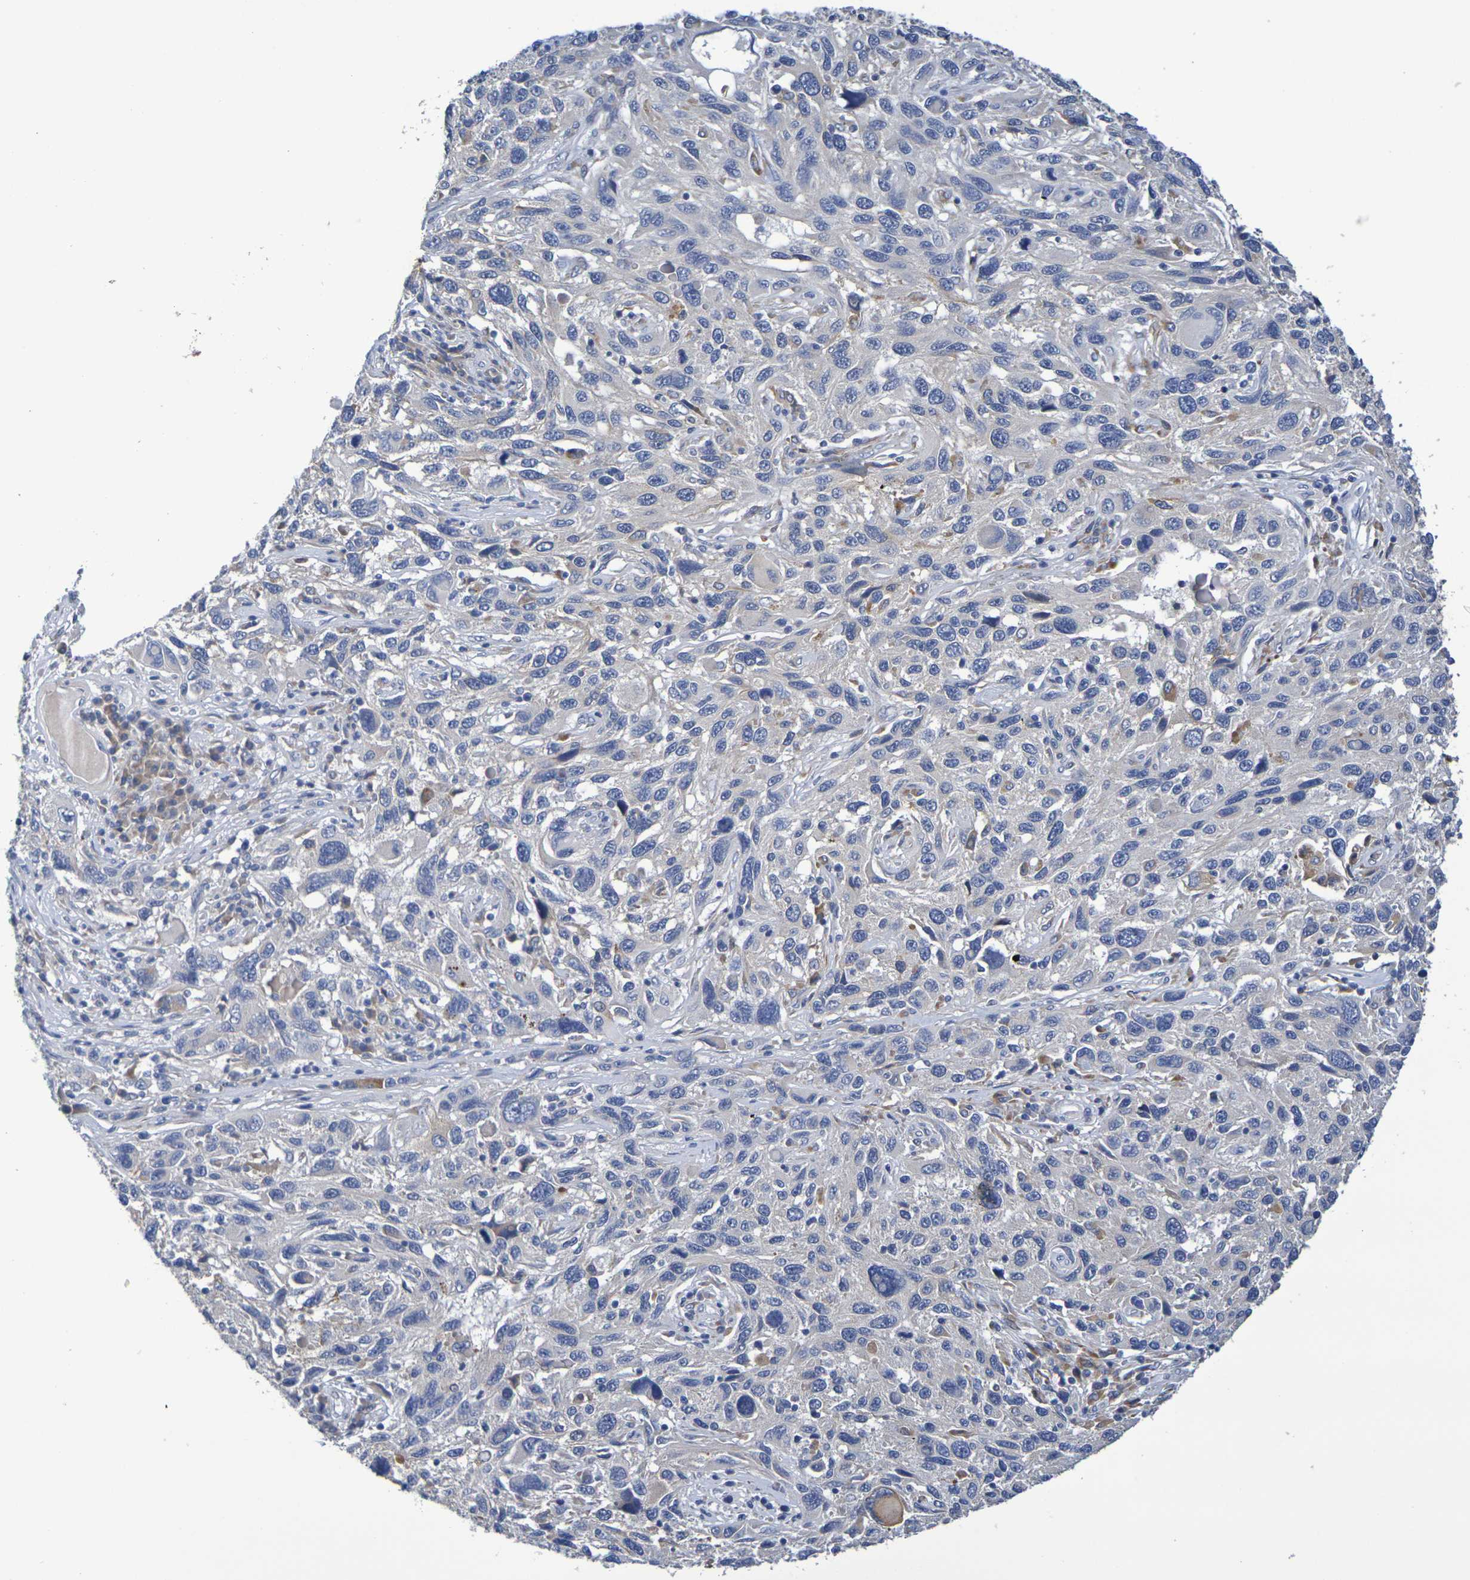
{"staining": {"intensity": "negative", "quantity": "none", "location": "none"}, "tissue": "melanoma", "cell_type": "Tumor cells", "image_type": "cancer", "snomed": [{"axis": "morphology", "description": "Malignant melanoma, NOS"}, {"axis": "topography", "description": "Skin"}], "caption": "A high-resolution histopathology image shows IHC staining of malignant melanoma, which shows no significant expression in tumor cells.", "gene": "SDC4", "patient": {"sex": "male", "age": 53}}